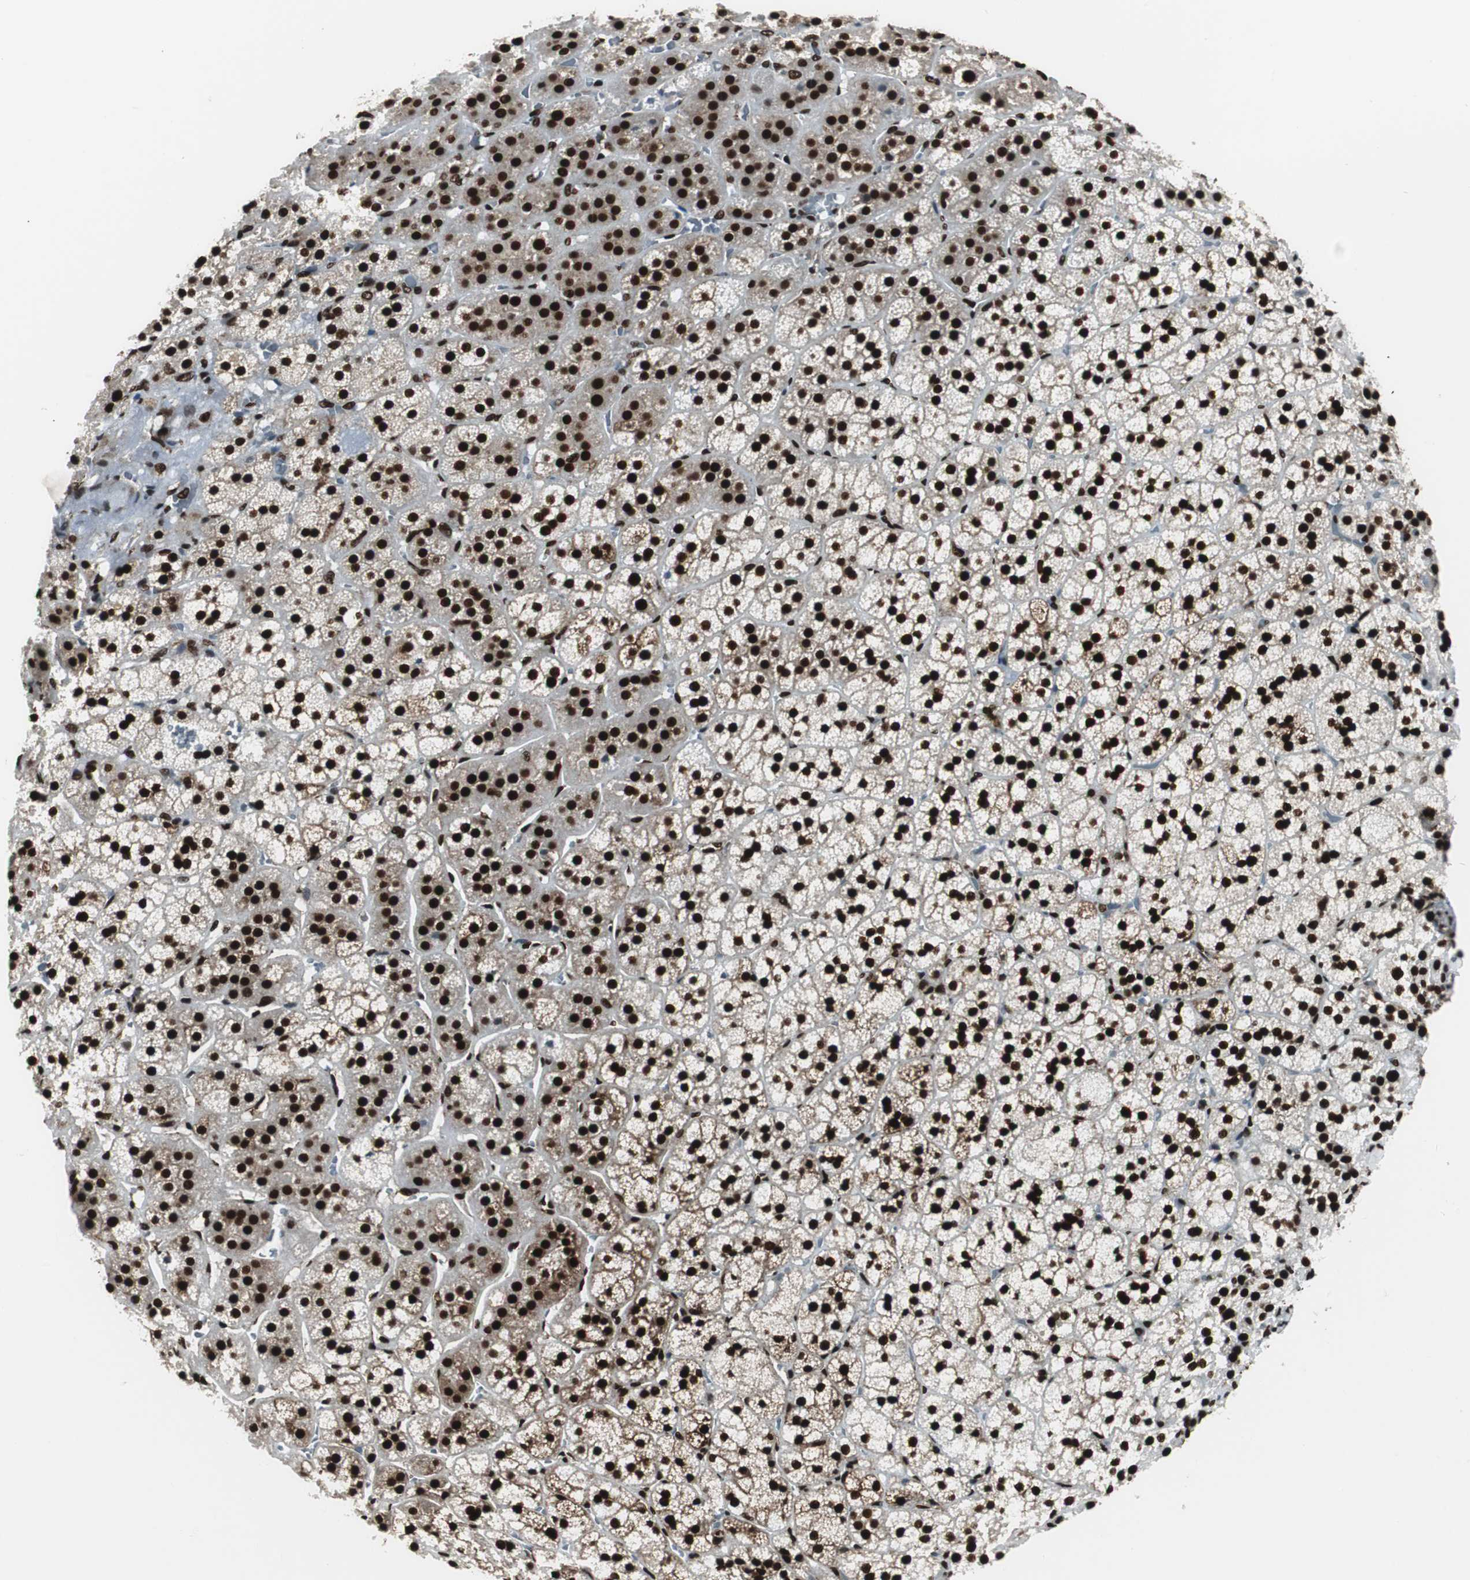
{"staining": {"intensity": "strong", "quantity": ">75%", "location": "nuclear"}, "tissue": "adrenal gland", "cell_type": "Glandular cells", "image_type": "normal", "snomed": [{"axis": "morphology", "description": "Normal tissue, NOS"}, {"axis": "topography", "description": "Adrenal gland"}], "caption": "Immunohistochemical staining of benign human adrenal gland reveals high levels of strong nuclear positivity in approximately >75% of glandular cells.", "gene": "EWSR1", "patient": {"sex": "female", "age": 44}}